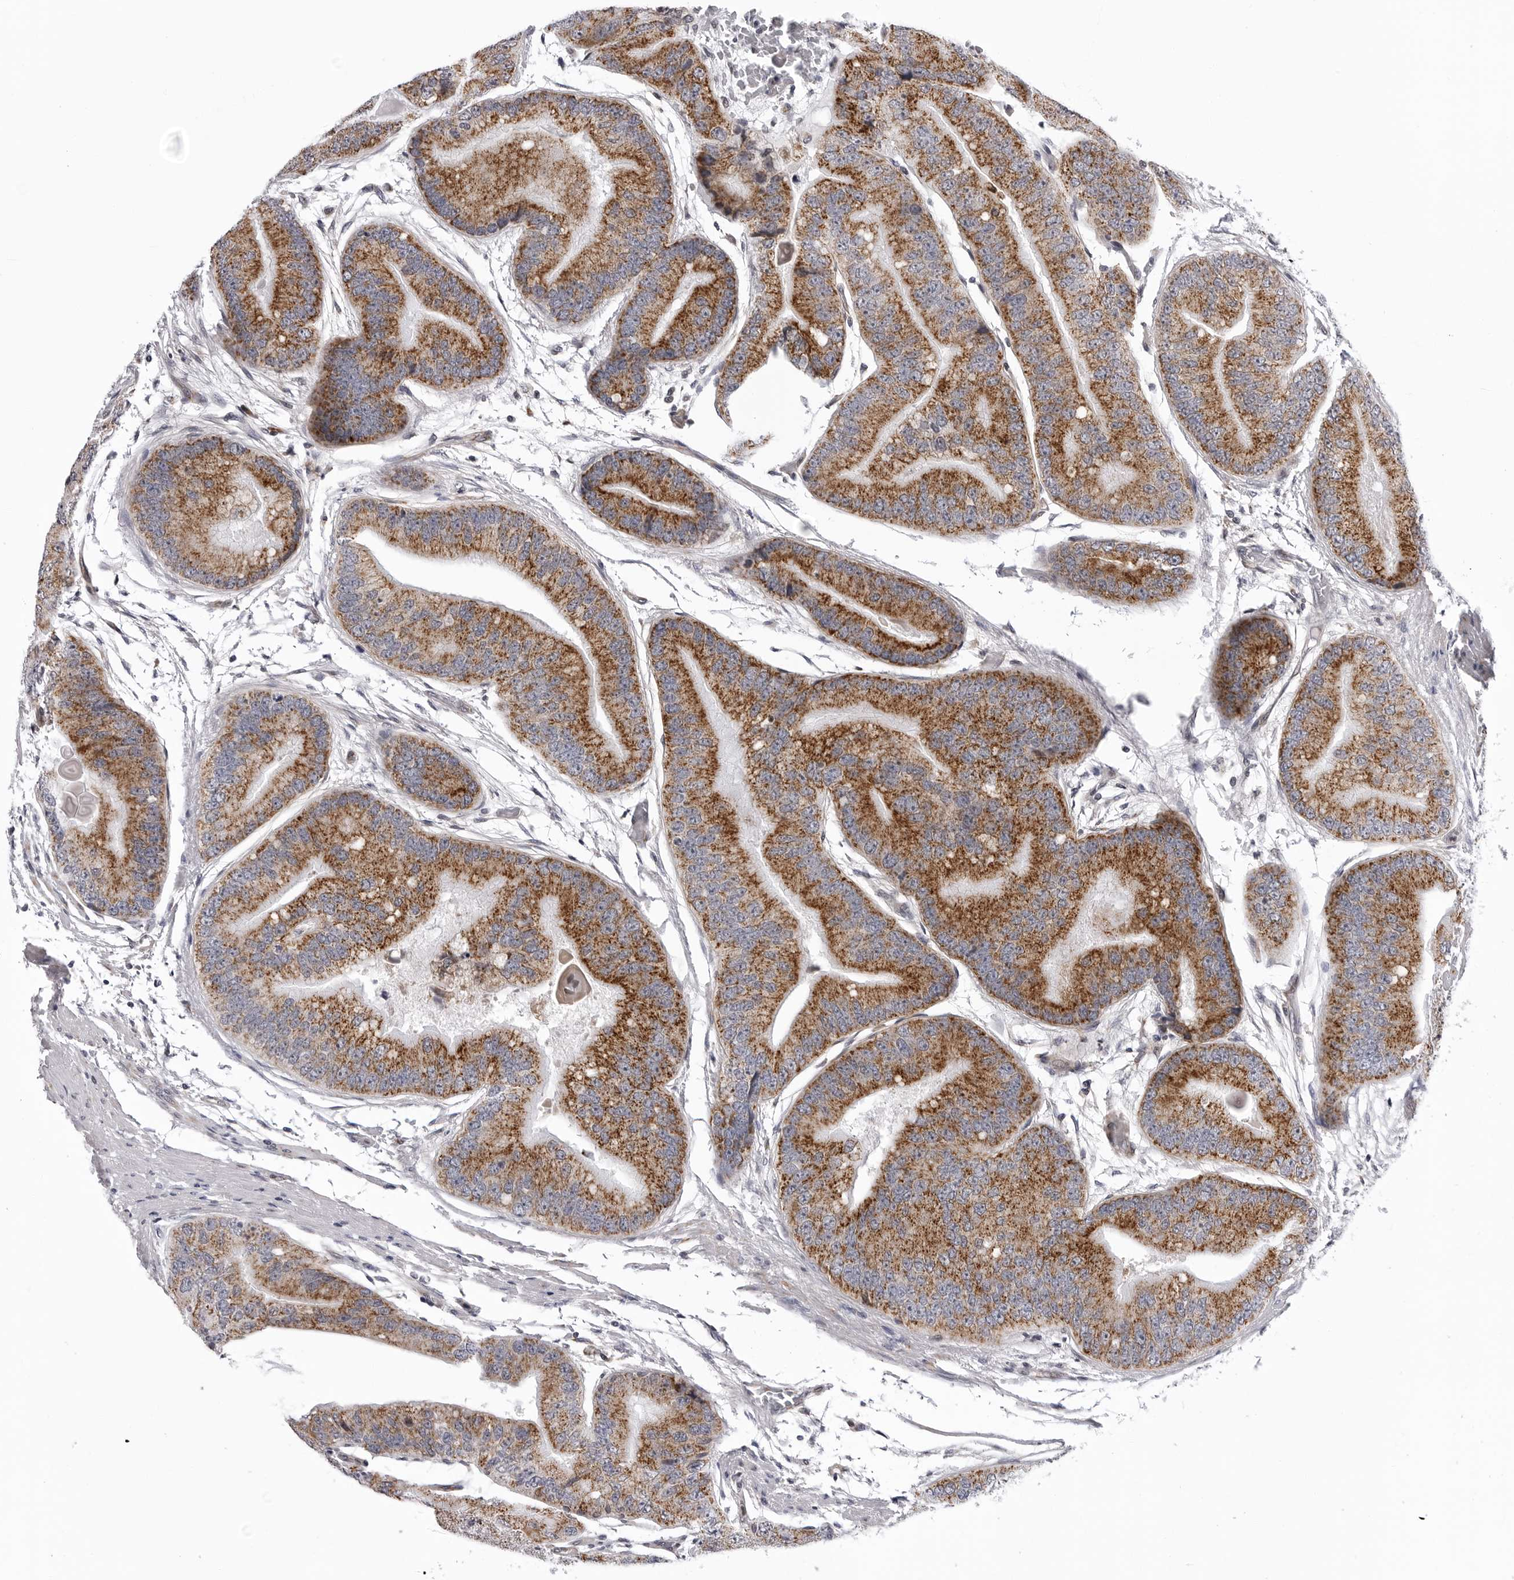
{"staining": {"intensity": "strong", "quantity": ">75%", "location": "cytoplasmic/membranous"}, "tissue": "prostate cancer", "cell_type": "Tumor cells", "image_type": "cancer", "snomed": [{"axis": "morphology", "description": "Adenocarcinoma, High grade"}, {"axis": "topography", "description": "Prostate"}], "caption": "Prostate cancer stained with a protein marker displays strong staining in tumor cells.", "gene": "CDK20", "patient": {"sex": "male", "age": 70}}